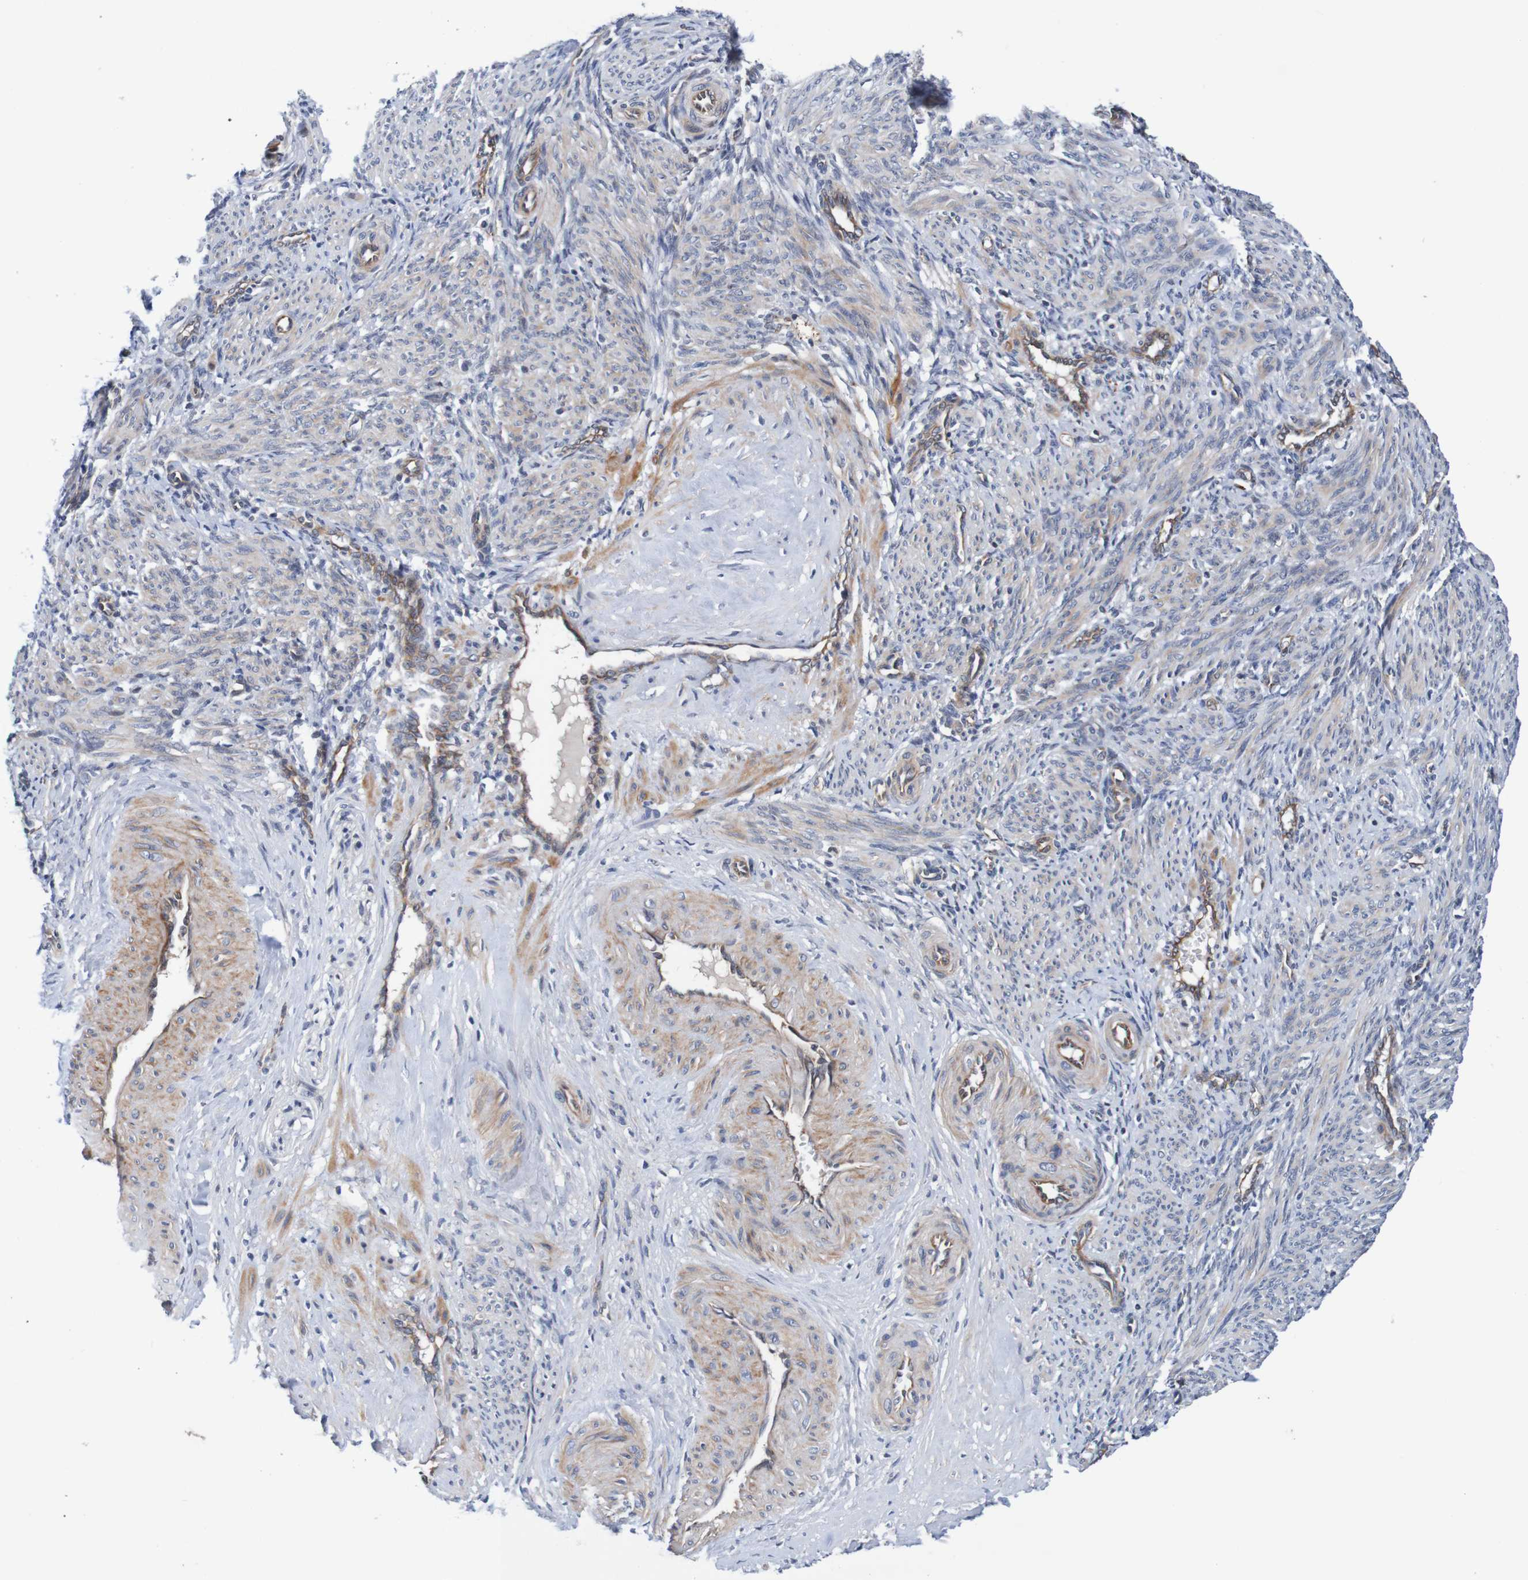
{"staining": {"intensity": "weak", "quantity": ">75%", "location": "cytoplasmic/membranous"}, "tissue": "smooth muscle", "cell_type": "Smooth muscle cells", "image_type": "normal", "snomed": [{"axis": "morphology", "description": "Normal tissue, NOS"}, {"axis": "topography", "description": "Endometrium"}], "caption": "This micrograph displays IHC staining of unremarkable smooth muscle, with low weak cytoplasmic/membranous staining in approximately >75% of smooth muscle cells.", "gene": "CPED1", "patient": {"sex": "female", "age": 33}}